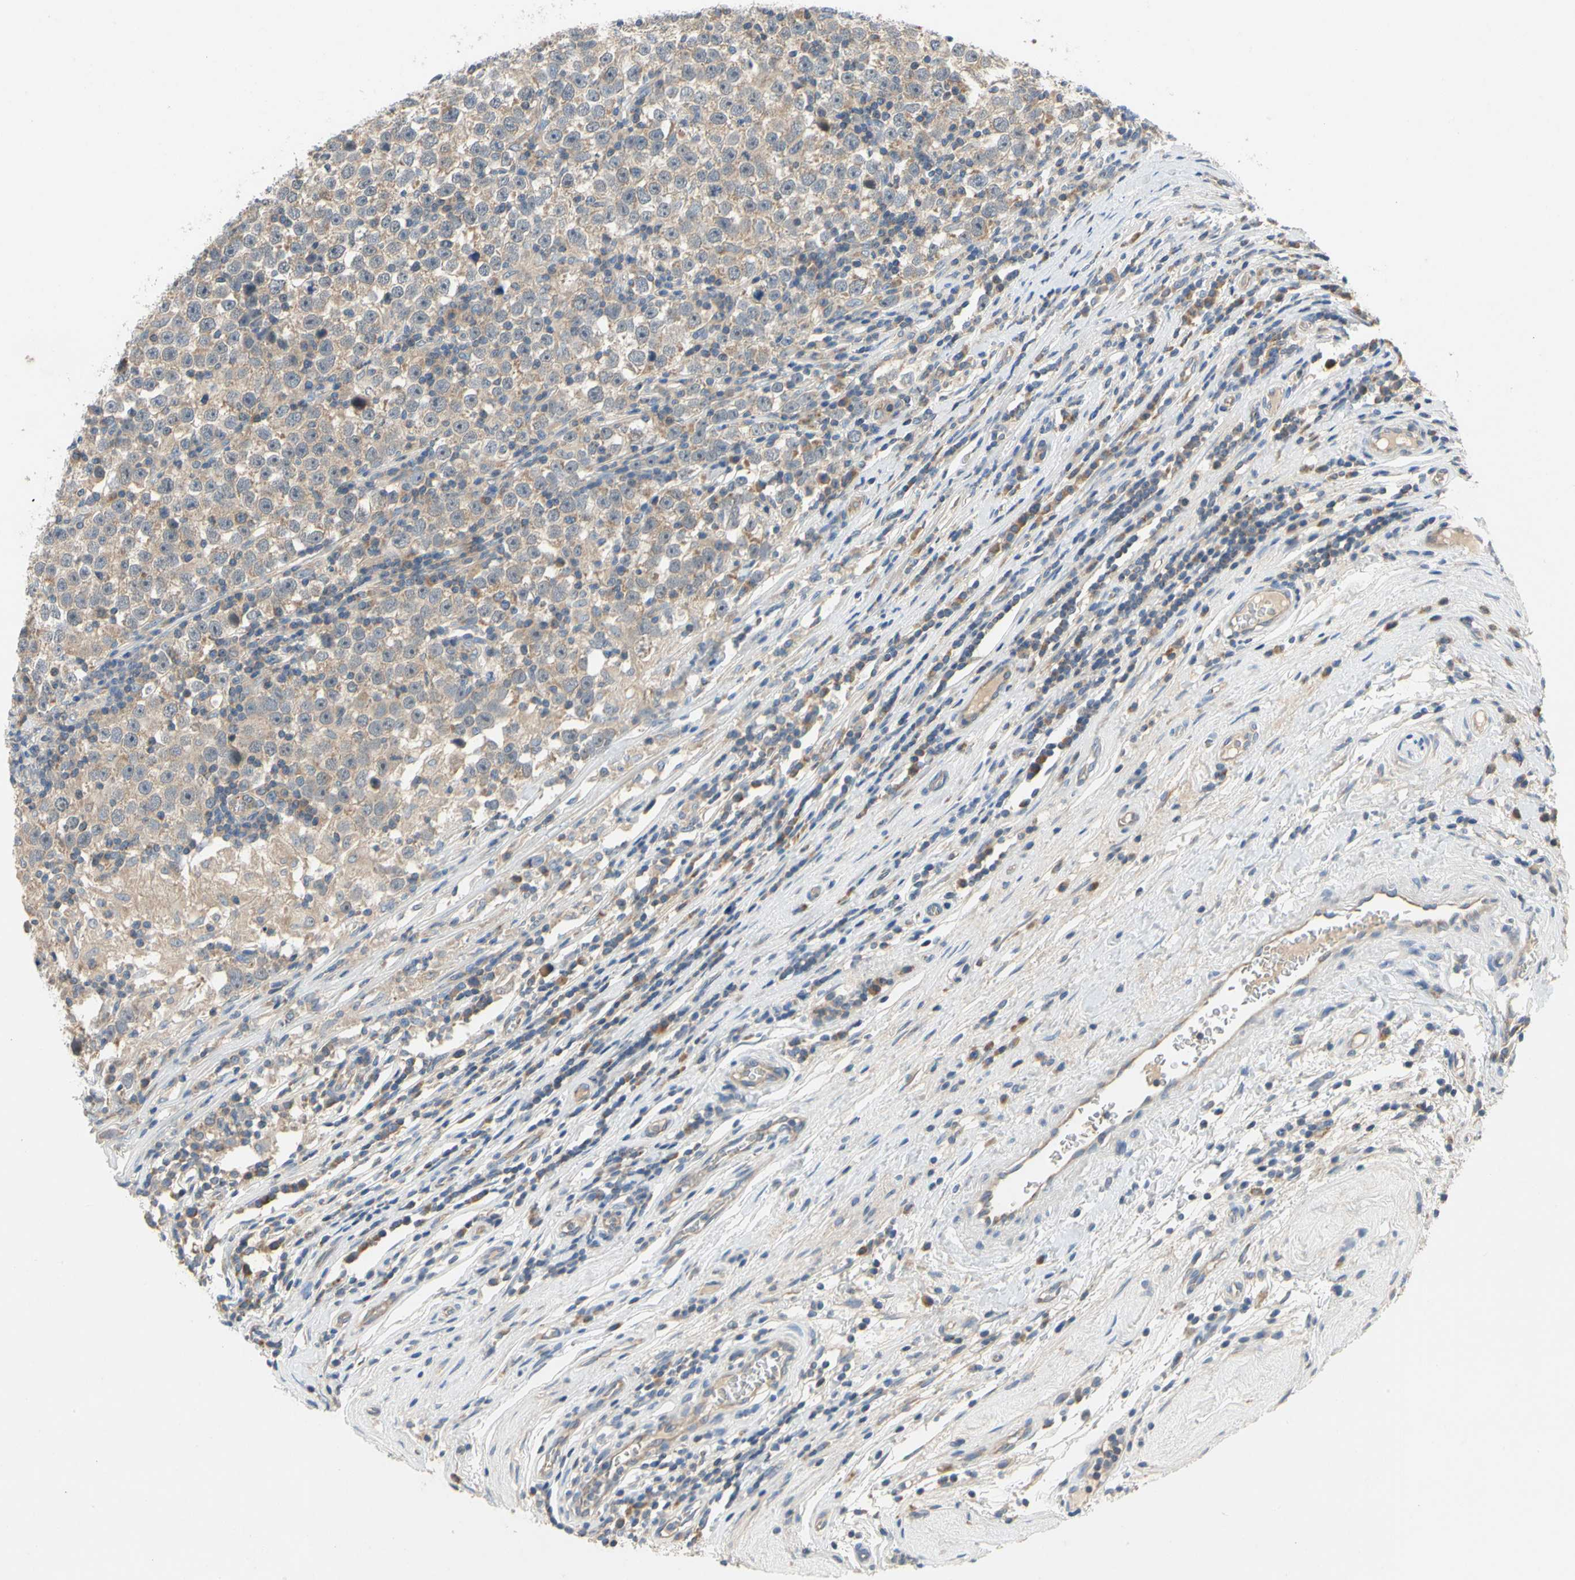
{"staining": {"intensity": "moderate", "quantity": ">75%", "location": "cytoplasmic/membranous"}, "tissue": "testis cancer", "cell_type": "Tumor cells", "image_type": "cancer", "snomed": [{"axis": "morphology", "description": "Seminoma, NOS"}, {"axis": "topography", "description": "Testis"}], "caption": "Protein analysis of testis seminoma tissue exhibits moderate cytoplasmic/membranous expression in about >75% of tumor cells. (brown staining indicates protein expression, while blue staining denotes nuclei).", "gene": "KLHDC8B", "patient": {"sex": "male", "age": 43}}